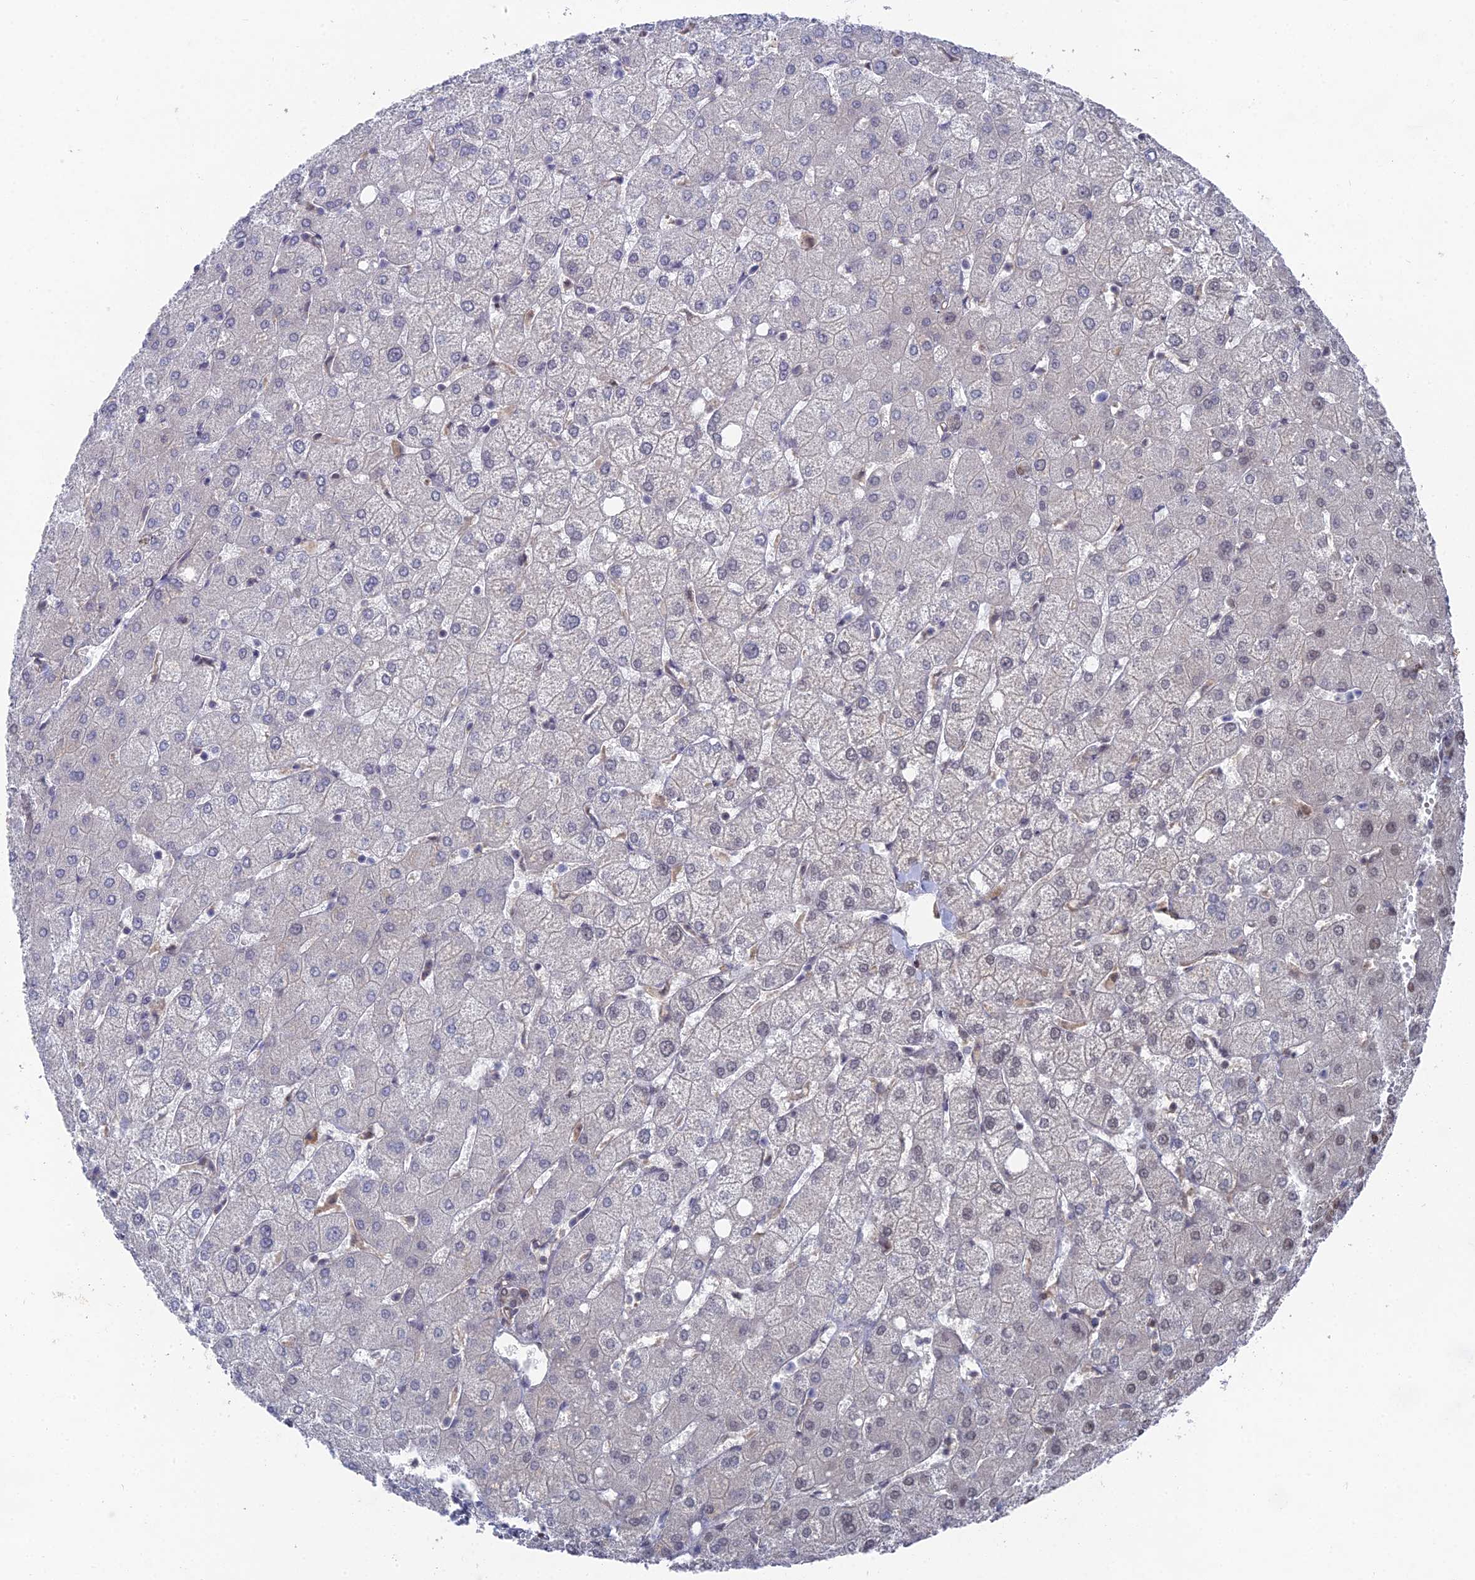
{"staining": {"intensity": "negative", "quantity": "none", "location": "none"}, "tissue": "liver", "cell_type": "Cholangiocytes", "image_type": "normal", "snomed": [{"axis": "morphology", "description": "Normal tissue, NOS"}, {"axis": "topography", "description": "Liver"}], "caption": "This is an immunohistochemistry (IHC) histopathology image of unremarkable human liver. There is no staining in cholangiocytes.", "gene": "UNC5D", "patient": {"sex": "female", "age": 54}}